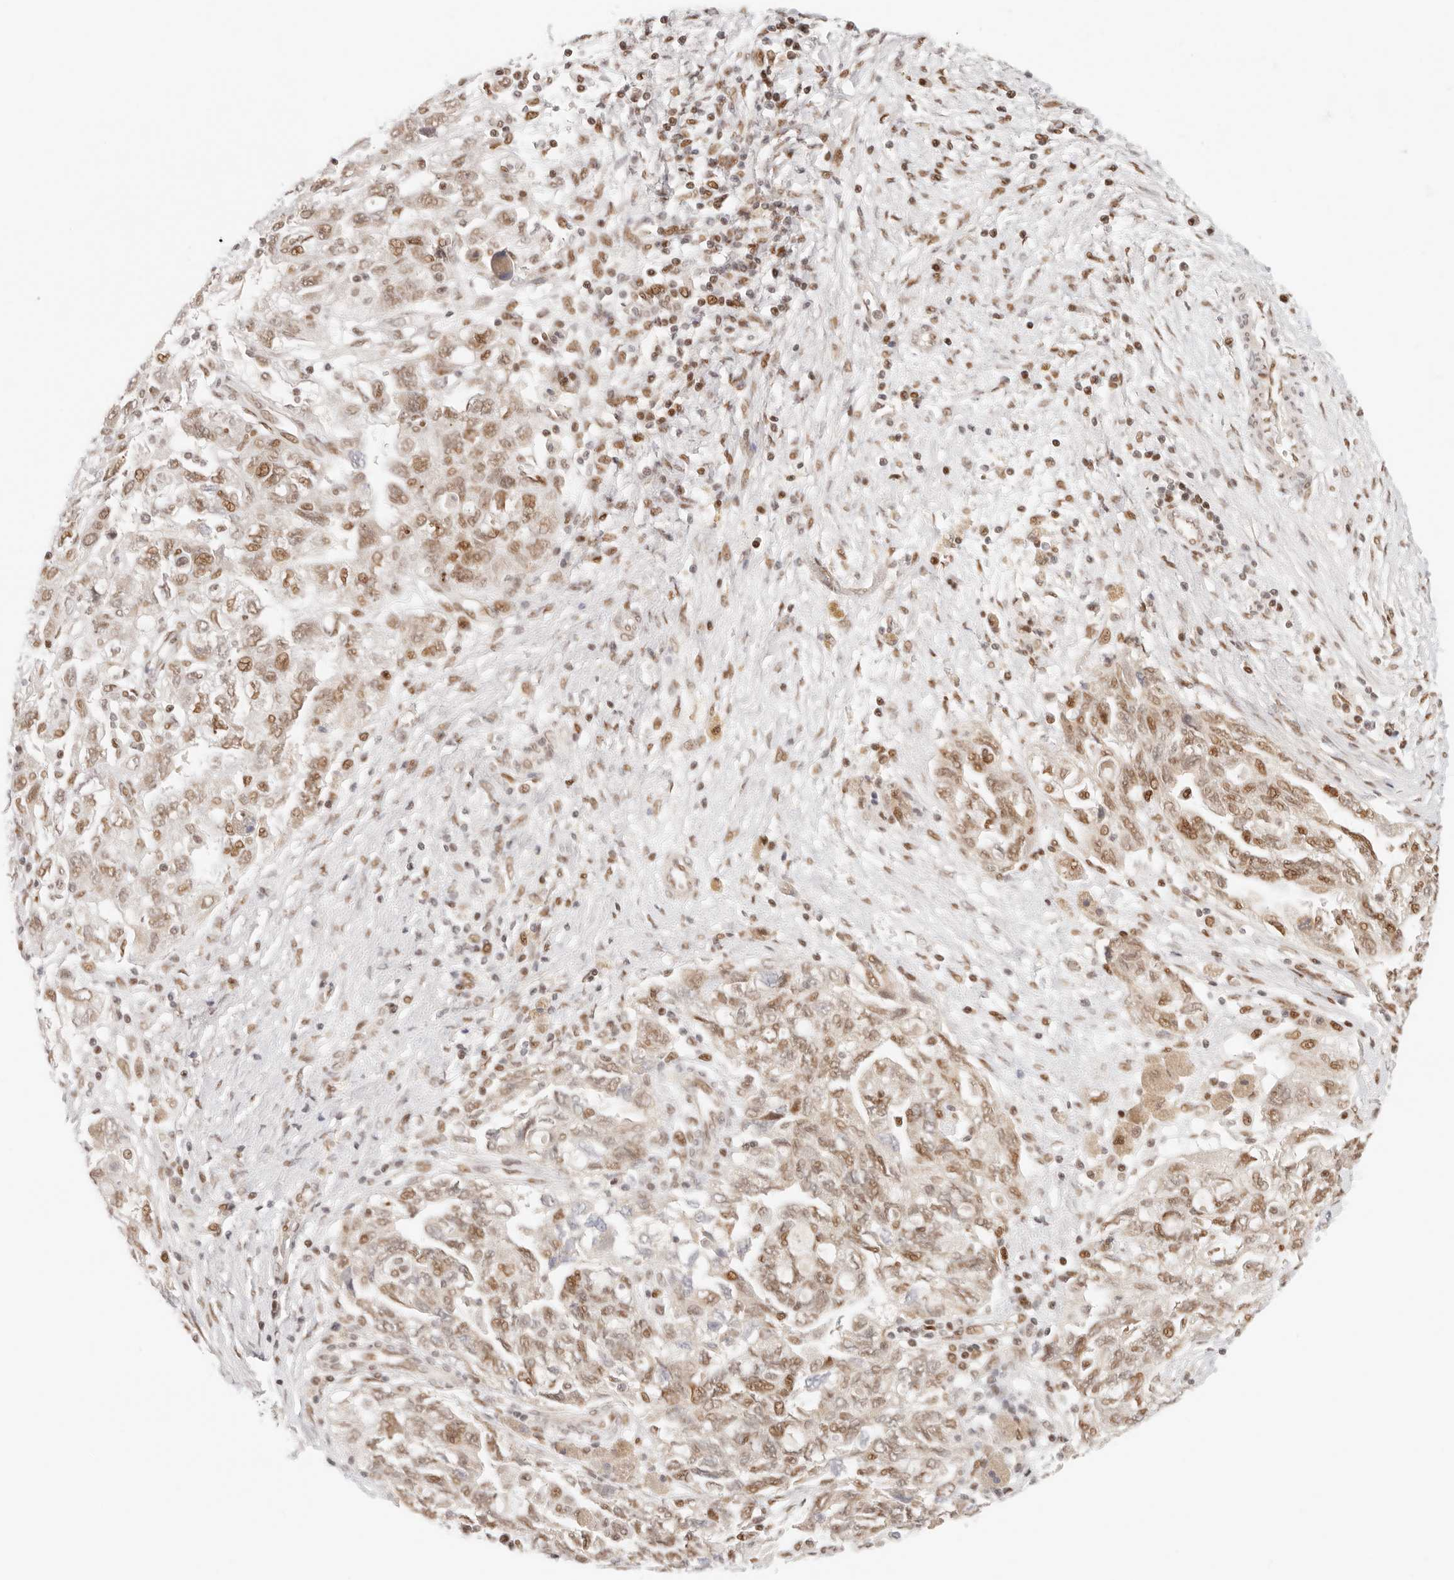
{"staining": {"intensity": "moderate", "quantity": ">75%", "location": "nuclear"}, "tissue": "ovarian cancer", "cell_type": "Tumor cells", "image_type": "cancer", "snomed": [{"axis": "morphology", "description": "Carcinoma, NOS"}, {"axis": "morphology", "description": "Cystadenocarcinoma, serous, NOS"}, {"axis": "topography", "description": "Ovary"}], "caption": "Tumor cells display moderate nuclear expression in about >75% of cells in ovarian cancer.", "gene": "HOXC5", "patient": {"sex": "female", "age": 69}}